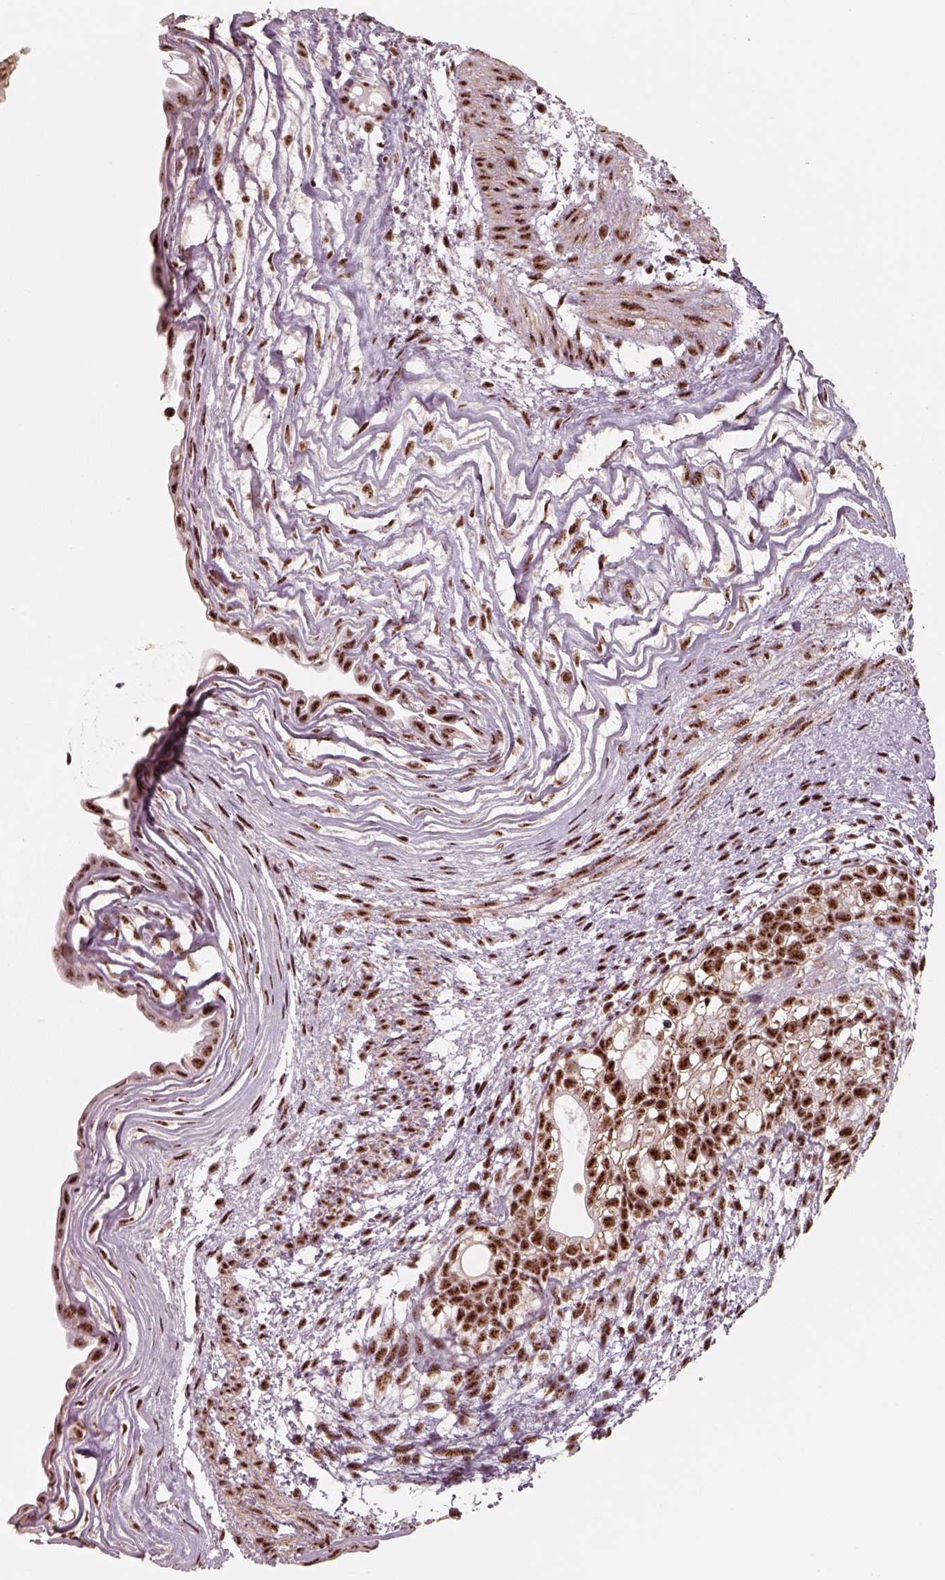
{"staining": {"intensity": "strong", "quantity": ">75%", "location": "nuclear"}, "tissue": "testis cancer", "cell_type": "Tumor cells", "image_type": "cancer", "snomed": [{"axis": "morphology", "description": "Normal tissue, NOS"}, {"axis": "morphology", "description": "Carcinoma, Embryonal, NOS"}, {"axis": "topography", "description": "Testis"}, {"axis": "topography", "description": "Epididymis"}], "caption": "The immunohistochemical stain highlights strong nuclear staining in tumor cells of embryonal carcinoma (testis) tissue. (DAB = brown stain, brightfield microscopy at high magnification).", "gene": "ATXN7L3", "patient": {"sex": "male", "age": 24}}